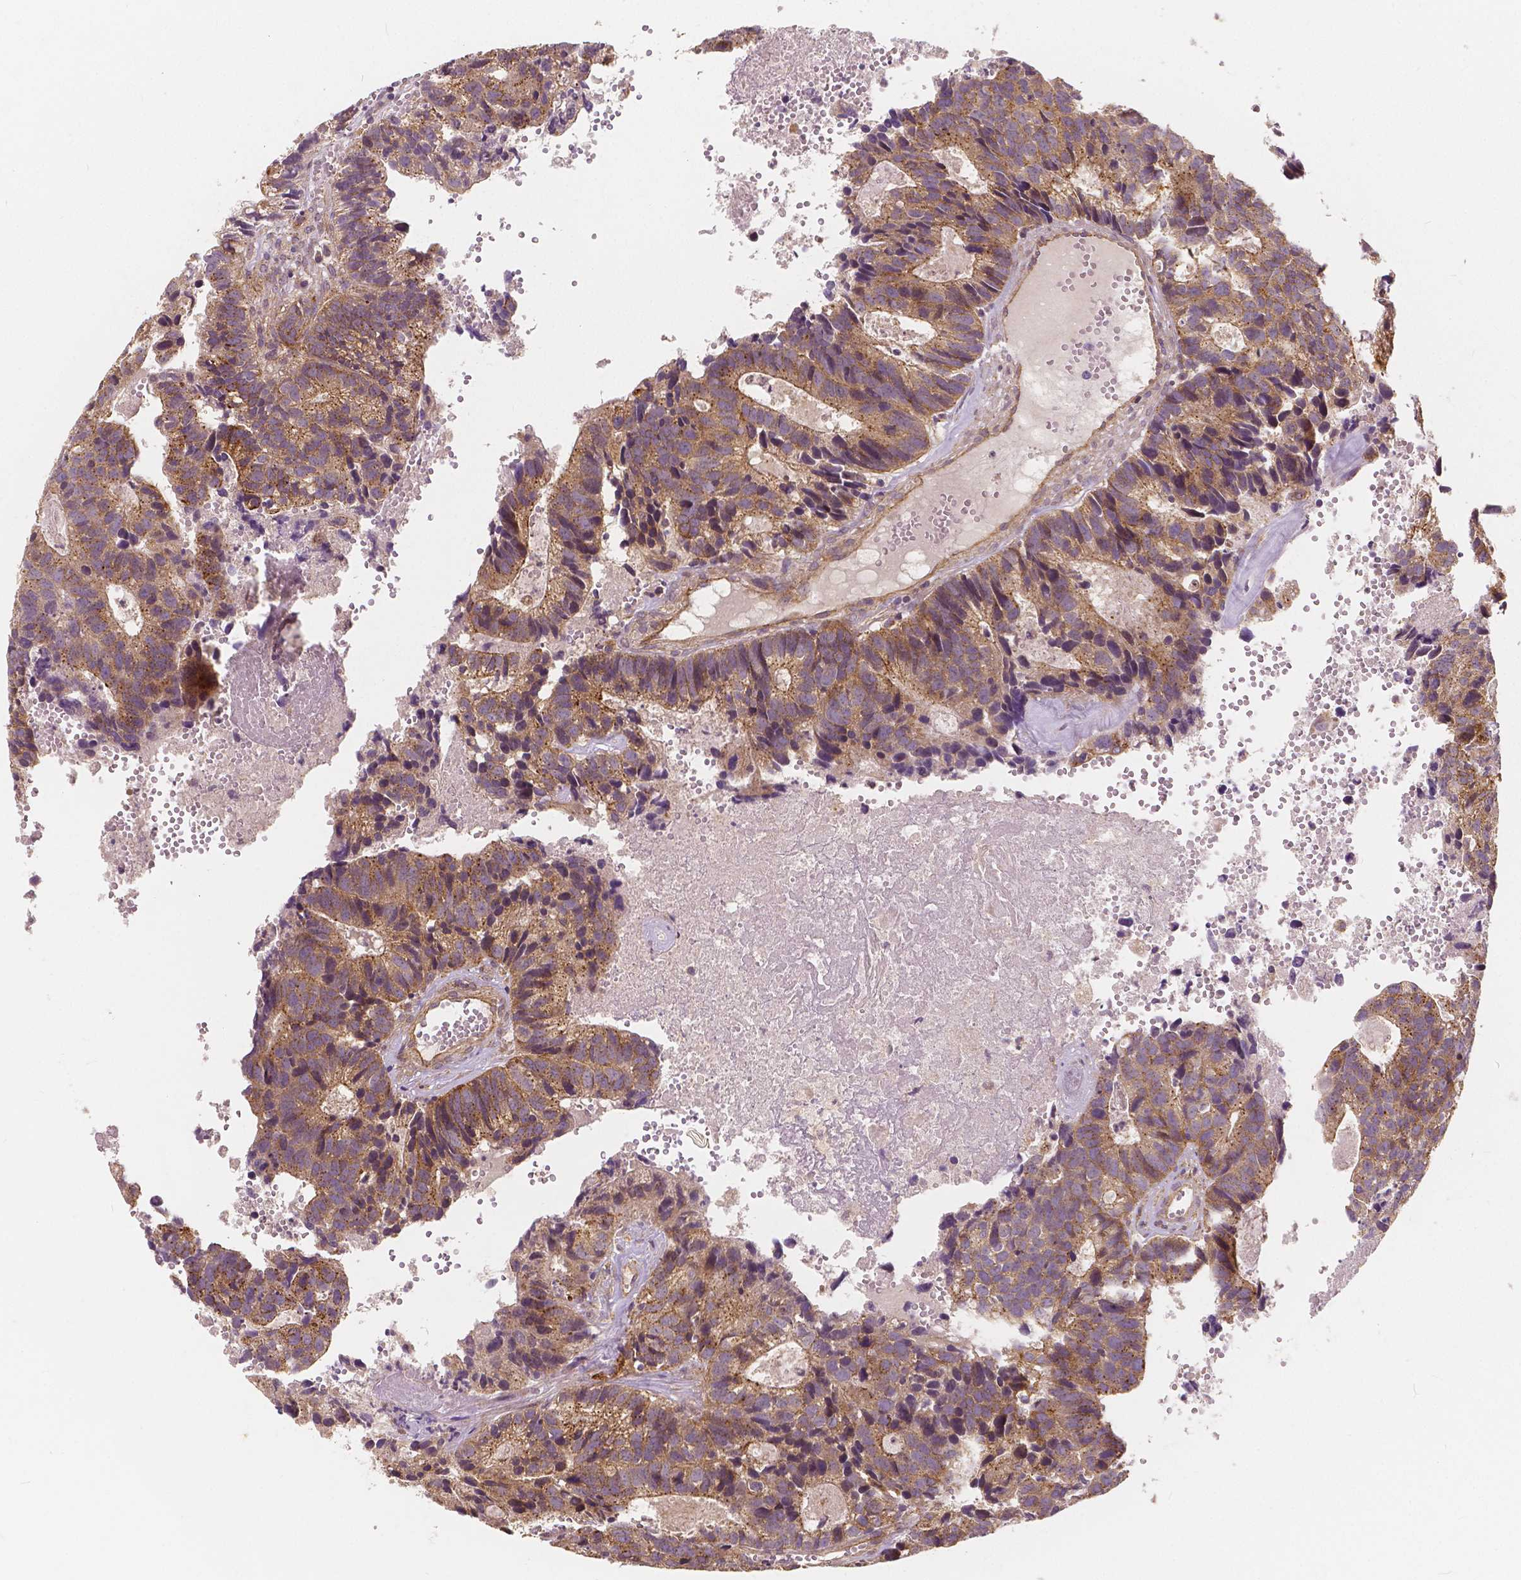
{"staining": {"intensity": "moderate", "quantity": ">75%", "location": "cytoplasmic/membranous"}, "tissue": "head and neck cancer", "cell_type": "Tumor cells", "image_type": "cancer", "snomed": [{"axis": "morphology", "description": "Adenocarcinoma, NOS"}, {"axis": "topography", "description": "Head-Neck"}], "caption": "An image showing moderate cytoplasmic/membranous expression in about >75% of tumor cells in head and neck adenocarcinoma, as visualized by brown immunohistochemical staining.", "gene": "SNX12", "patient": {"sex": "male", "age": 62}}